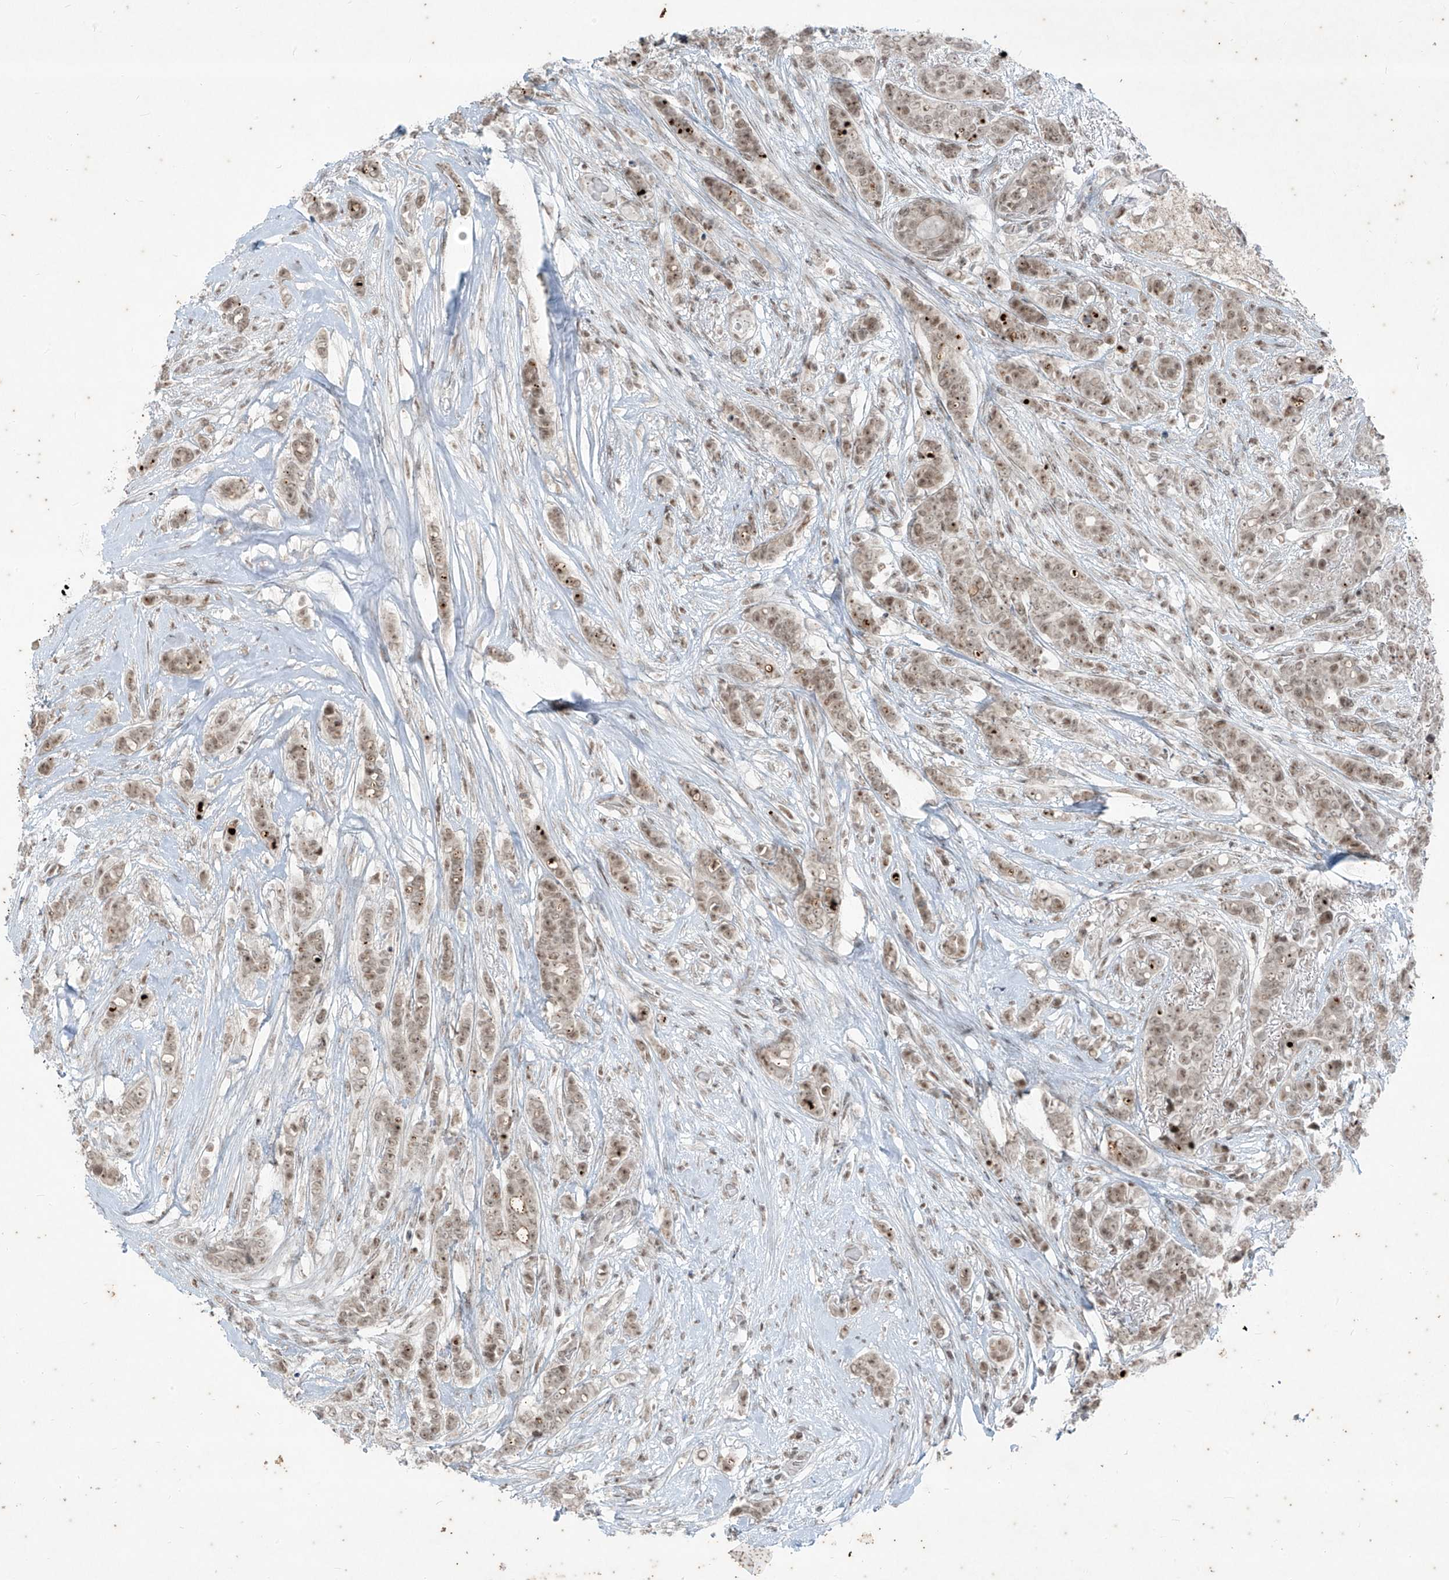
{"staining": {"intensity": "weak", "quantity": ">75%", "location": "nuclear"}, "tissue": "breast cancer", "cell_type": "Tumor cells", "image_type": "cancer", "snomed": [{"axis": "morphology", "description": "Lobular carcinoma"}, {"axis": "topography", "description": "Breast"}], "caption": "DAB (3,3'-diaminobenzidine) immunohistochemical staining of human breast cancer (lobular carcinoma) exhibits weak nuclear protein positivity in approximately >75% of tumor cells.", "gene": "ZNF354B", "patient": {"sex": "female", "age": 51}}